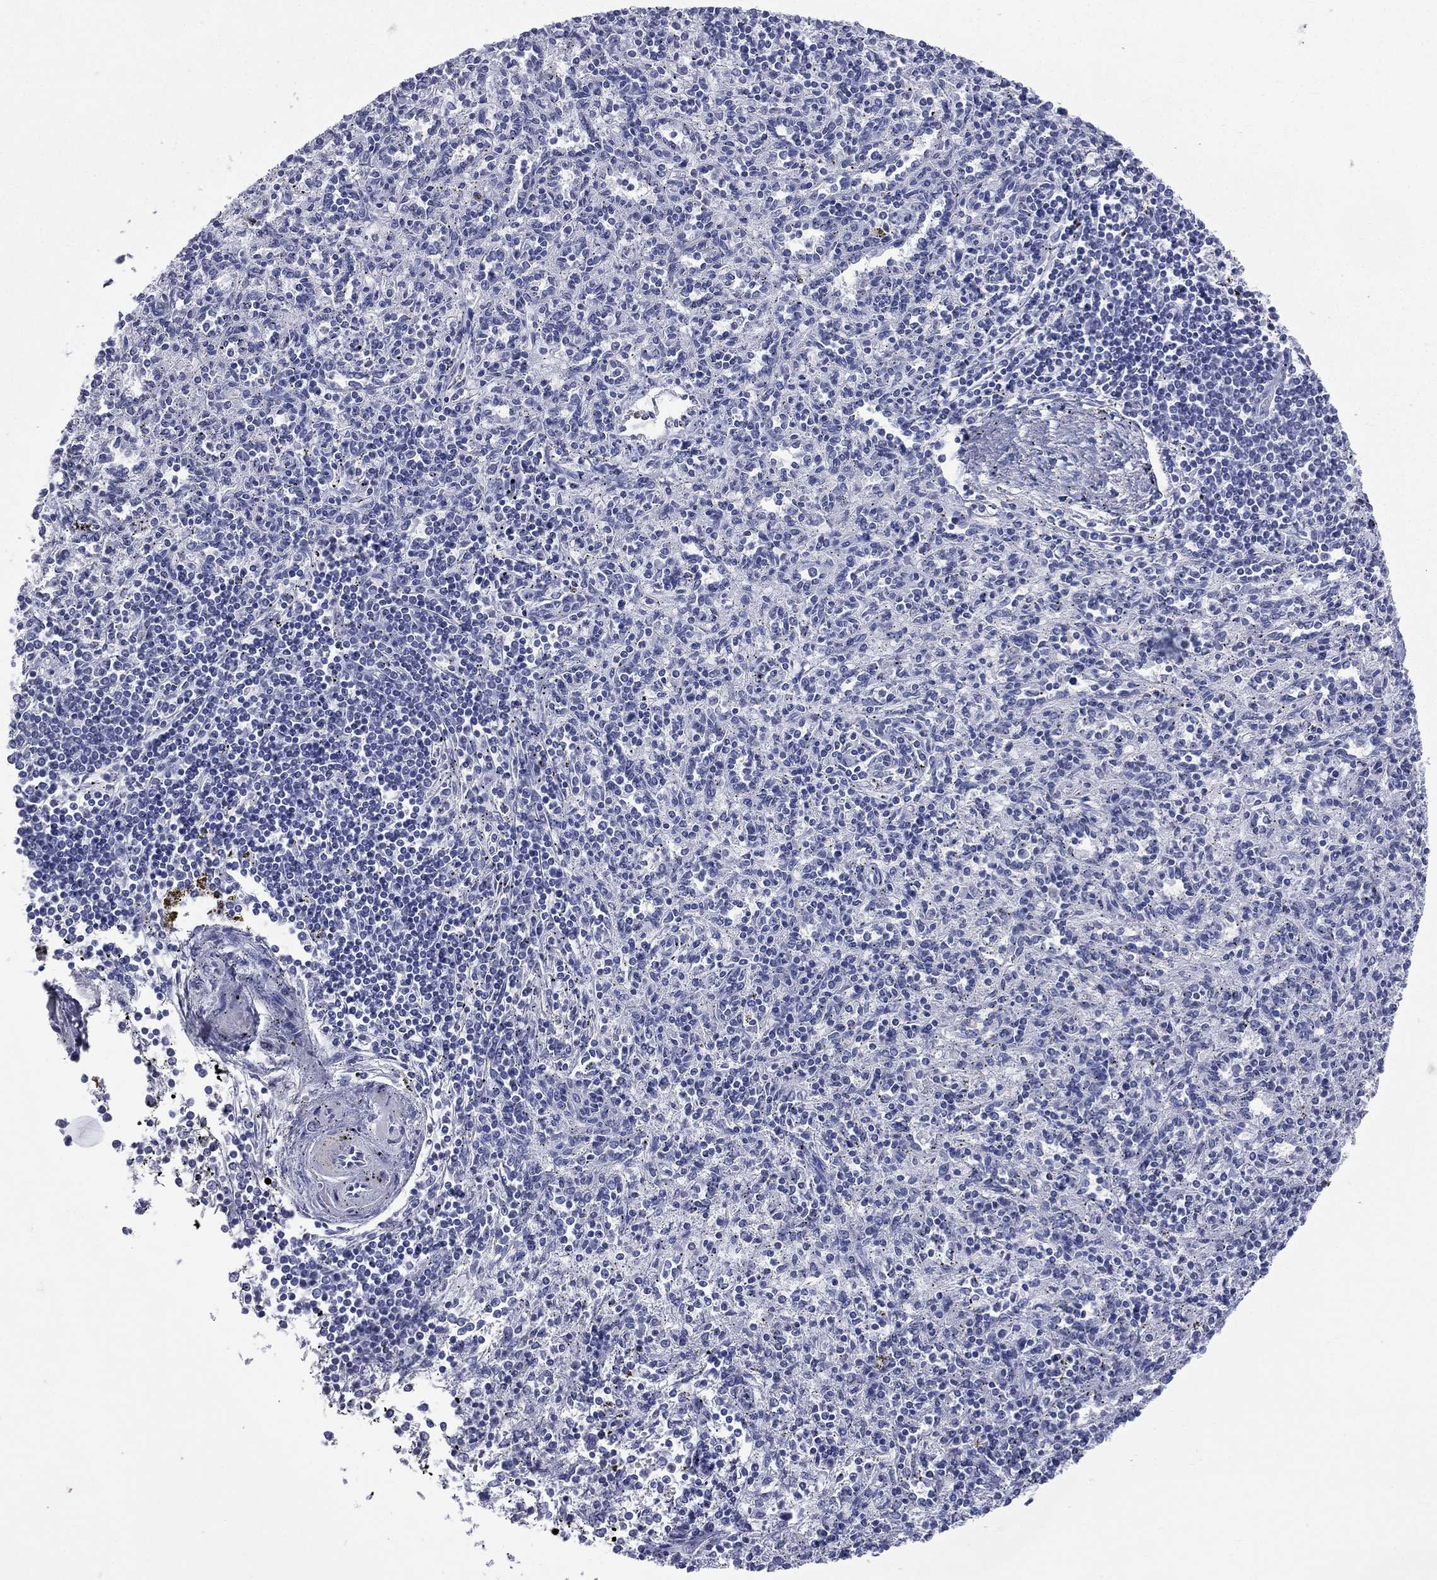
{"staining": {"intensity": "negative", "quantity": "none", "location": "none"}, "tissue": "spleen", "cell_type": "Cells in red pulp", "image_type": "normal", "snomed": [{"axis": "morphology", "description": "Normal tissue, NOS"}, {"axis": "topography", "description": "Spleen"}], "caption": "High power microscopy photomicrograph of an immunohistochemistry (IHC) micrograph of unremarkable spleen, revealing no significant positivity in cells in red pulp.", "gene": "CES2", "patient": {"sex": "male", "age": 69}}